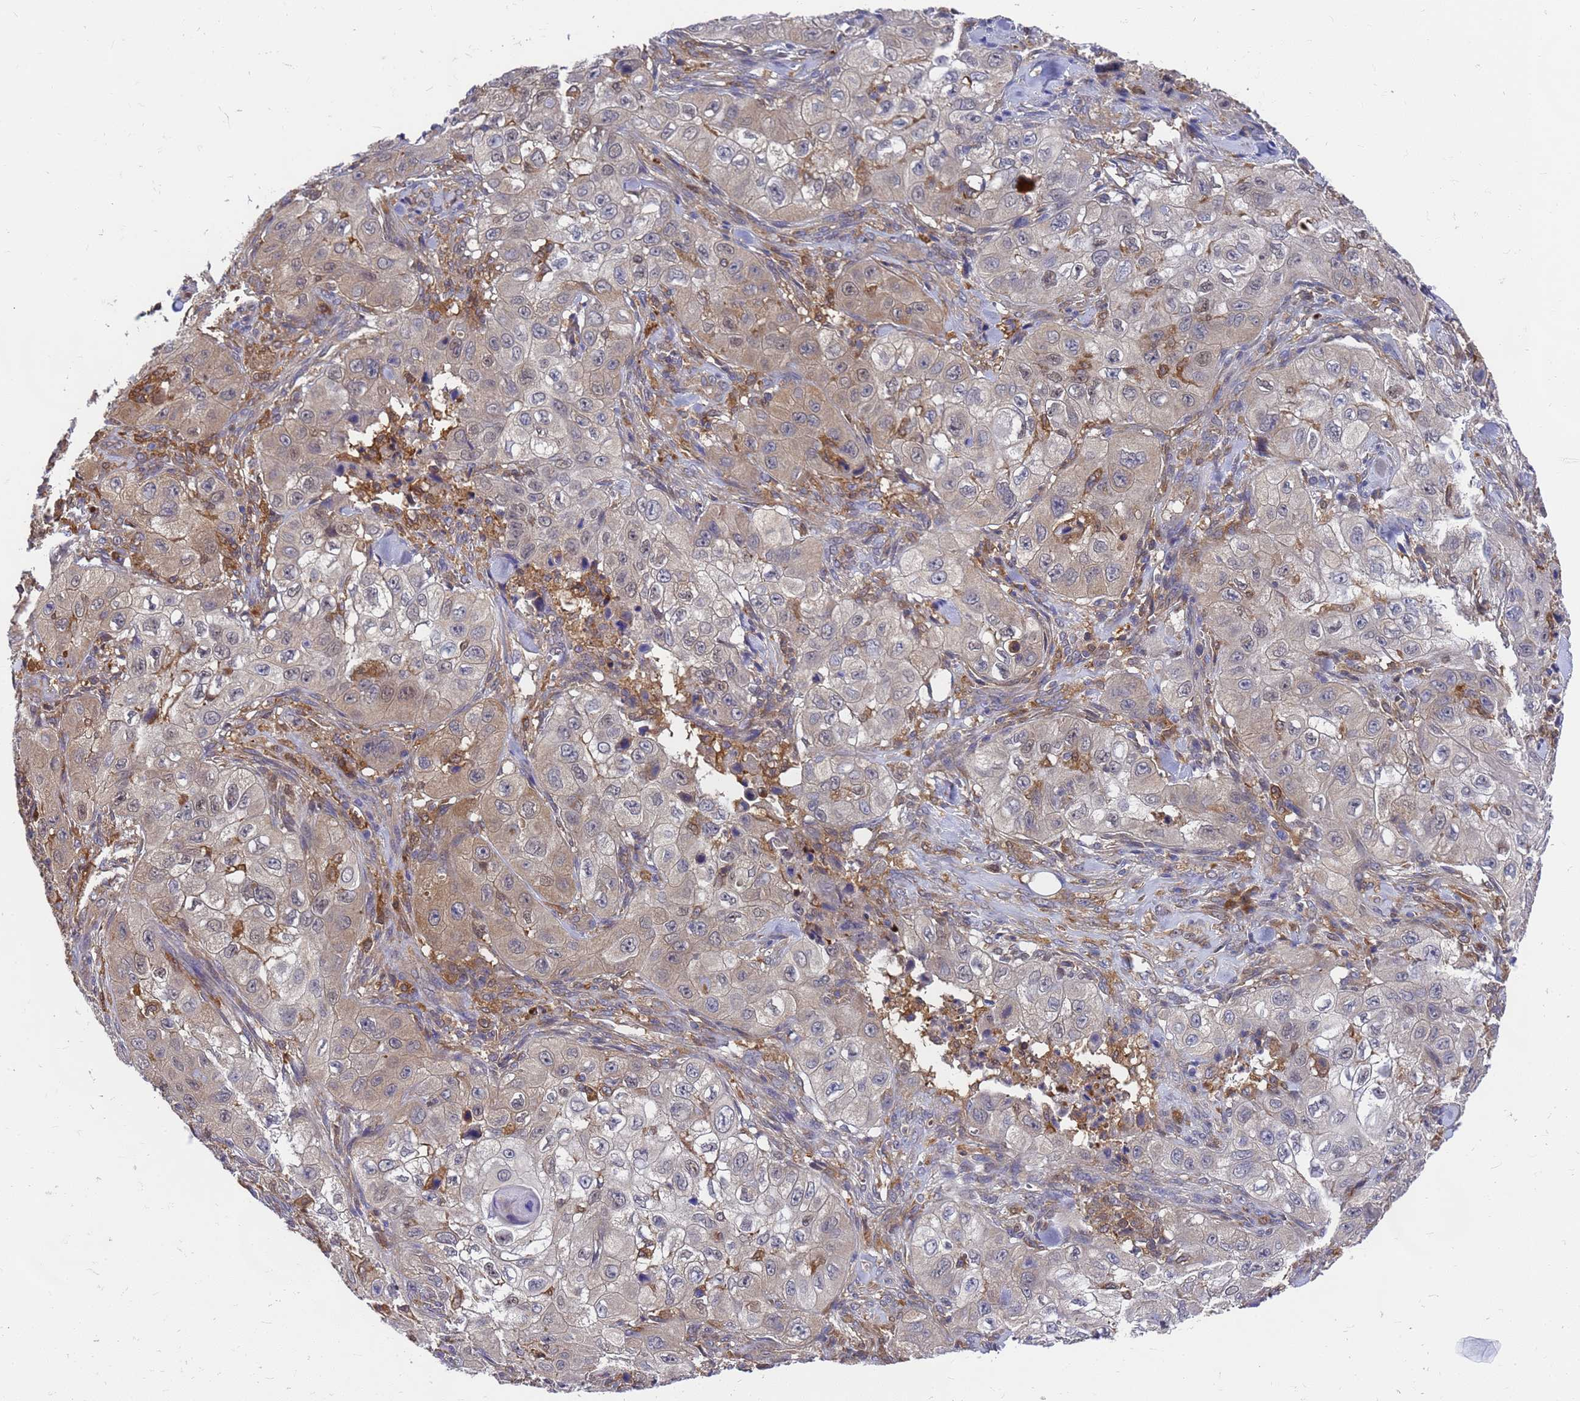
{"staining": {"intensity": "weak", "quantity": "<25%", "location": "cytoplasmic/membranous"}, "tissue": "skin cancer", "cell_type": "Tumor cells", "image_type": "cancer", "snomed": [{"axis": "morphology", "description": "Squamous cell carcinoma, NOS"}, {"axis": "topography", "description": "Skin"}, {"axis": "topography", "description": "Subcutis"}], "caption": "Human skin cancer stained for a protein using IHC reveals no expression in tumor cells.", "gene": "SLC35E2B", "patient": {"sex": "male", "age": 73}}